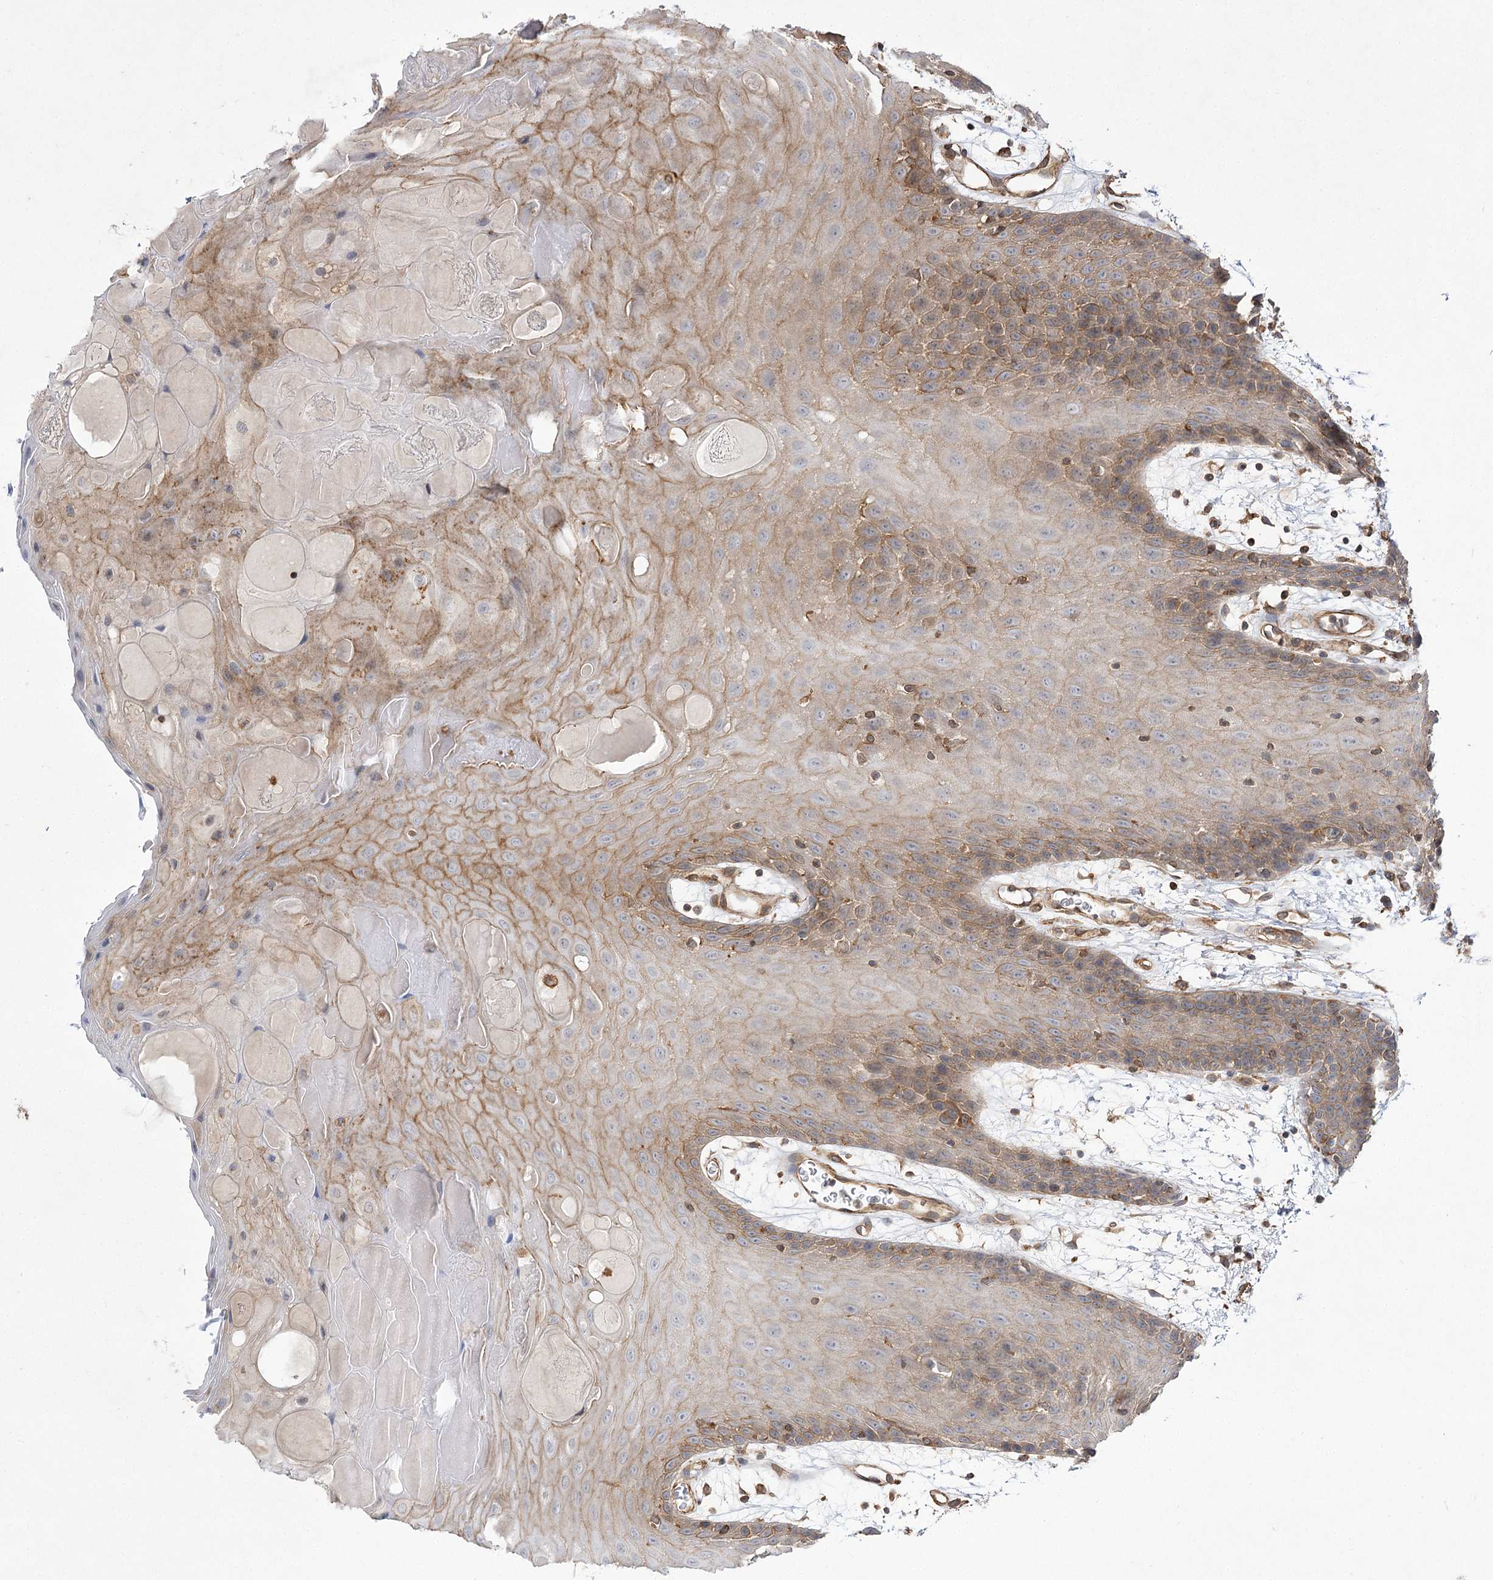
{"staining": {"intensity": "moderate", "quantity": "25%-75%", "location": "cytoplasmic/membranous"}, "tissue": "oral mucosa", "cell_type": "Squamous epithelial cells", "image_type": "normal", "snomed": [{"axis": "morphology", "description": "Normal tissue, NOS"}, {"axis": "topography", "description": "Skeletal muscle"}, {"axis": "topography", "description": "Oral tissue"}, {"axis": "topography", "description": "Salivary gland"}, {"axis": "topography", "description": "Peripheral nerve tissue"}], "caption": "Immunohistochemistry (DAB (3,3'-diaminobenzidine)) staining of benign oral mucosa exhibits moderate cytoplasmic/membranous protein staining in approximately 25%-75% of squamous epithelial cells.", "gene": "SH3BP5L", "patient": {"sex": "male", "age": 54}}